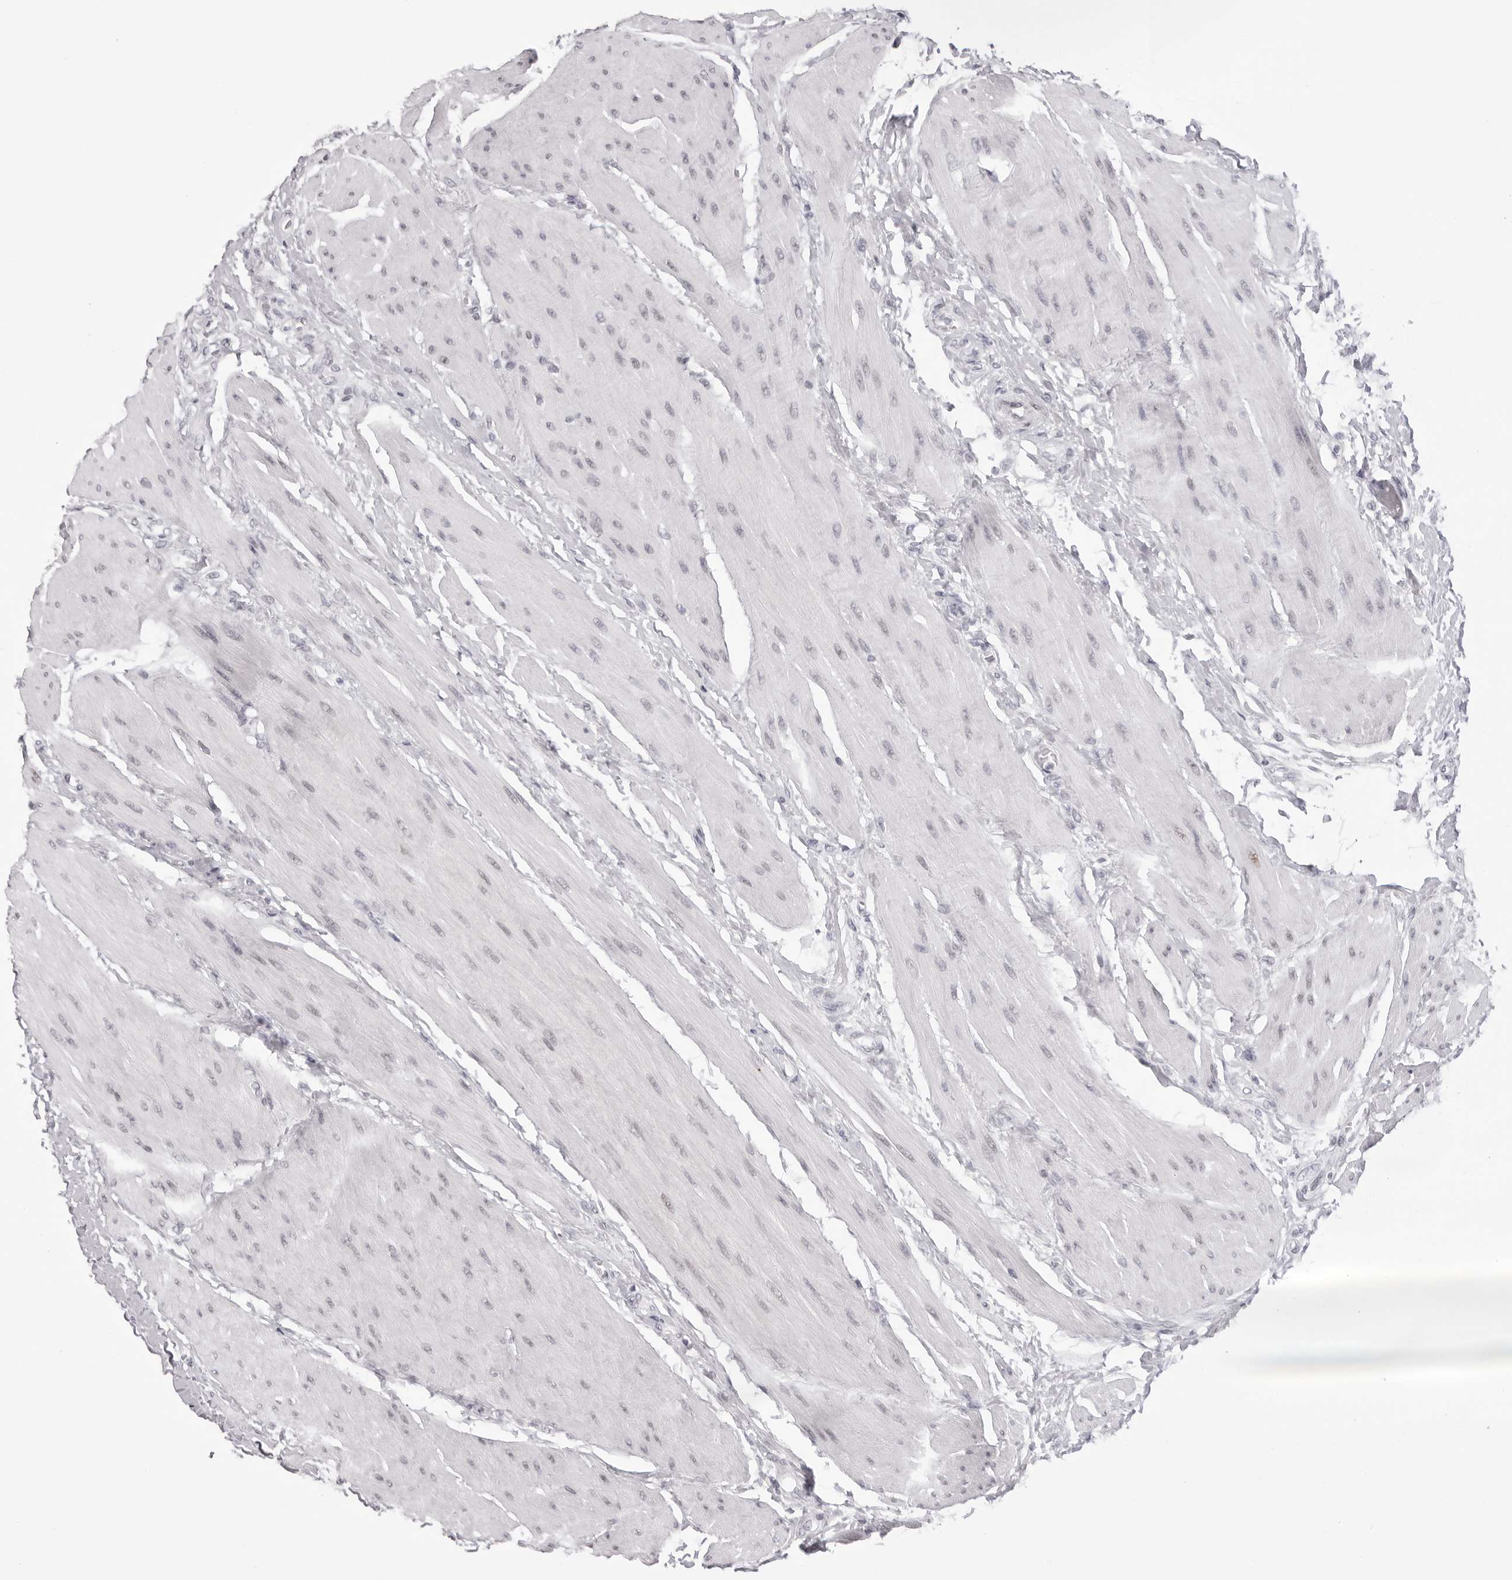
{"staining": {"intensity": "negative", "quantity": "none", "location": "none"}, "tissue": "urothelial cancer", "cell_type": "Tumor cells", "image_type": "cancer", "snomed": [{"axis": "morphology", "description": "Urothelial carcinoma, High grade"}, {"axis": "topography", "description": "Urinary bladder"}], "caption": "The image displays no staining of tumor cells in urothelial carcinoma (high-grade).", "gene": "MAFK", "patient": {"sex": "male", "age": 50}}